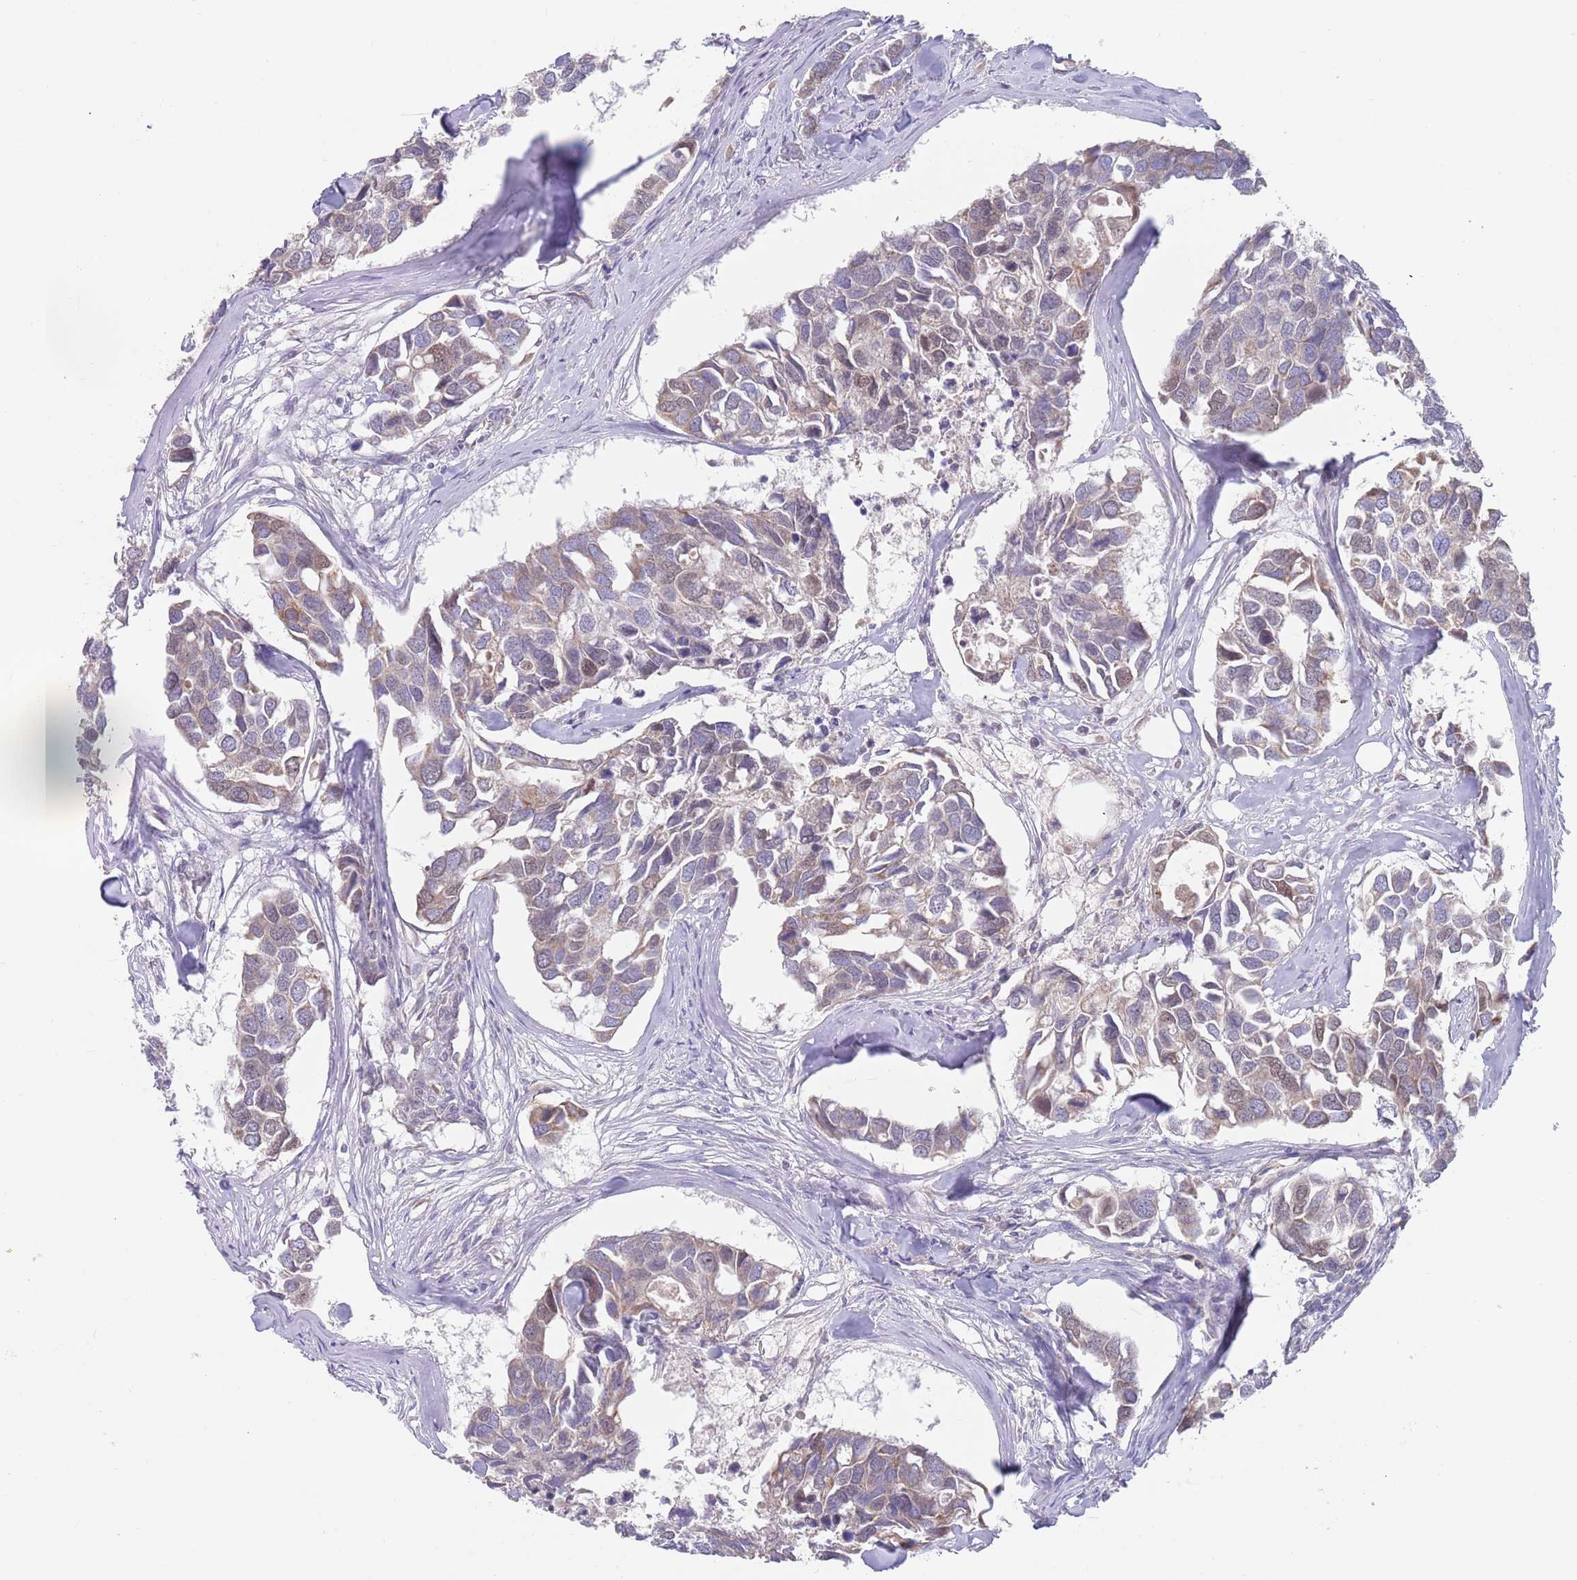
{"staining": {"intensity": "weak", "quantity": "25%-75%", "location": "cytoplasmic/membranous"}, "tissue": "breast cancer", "cell_type": "Tumor cells", "image_type": "cancer", "snomed": [{"axis": "morphology", "description": "Duct carcinoma"}, {"axis": "topography", "description": "Breast"}], "caption": "IHC image of neoplastic tissue: breast cancer stained using immunohistochemistry shows low levels of weak protein expression localized specifically in the cytoplasmic/membranous of tumor cells, appearing as a cytoplasmic/membranous brown color.", "gene": "TIMM13", "patient": {"sex": "female", "age": 83}}